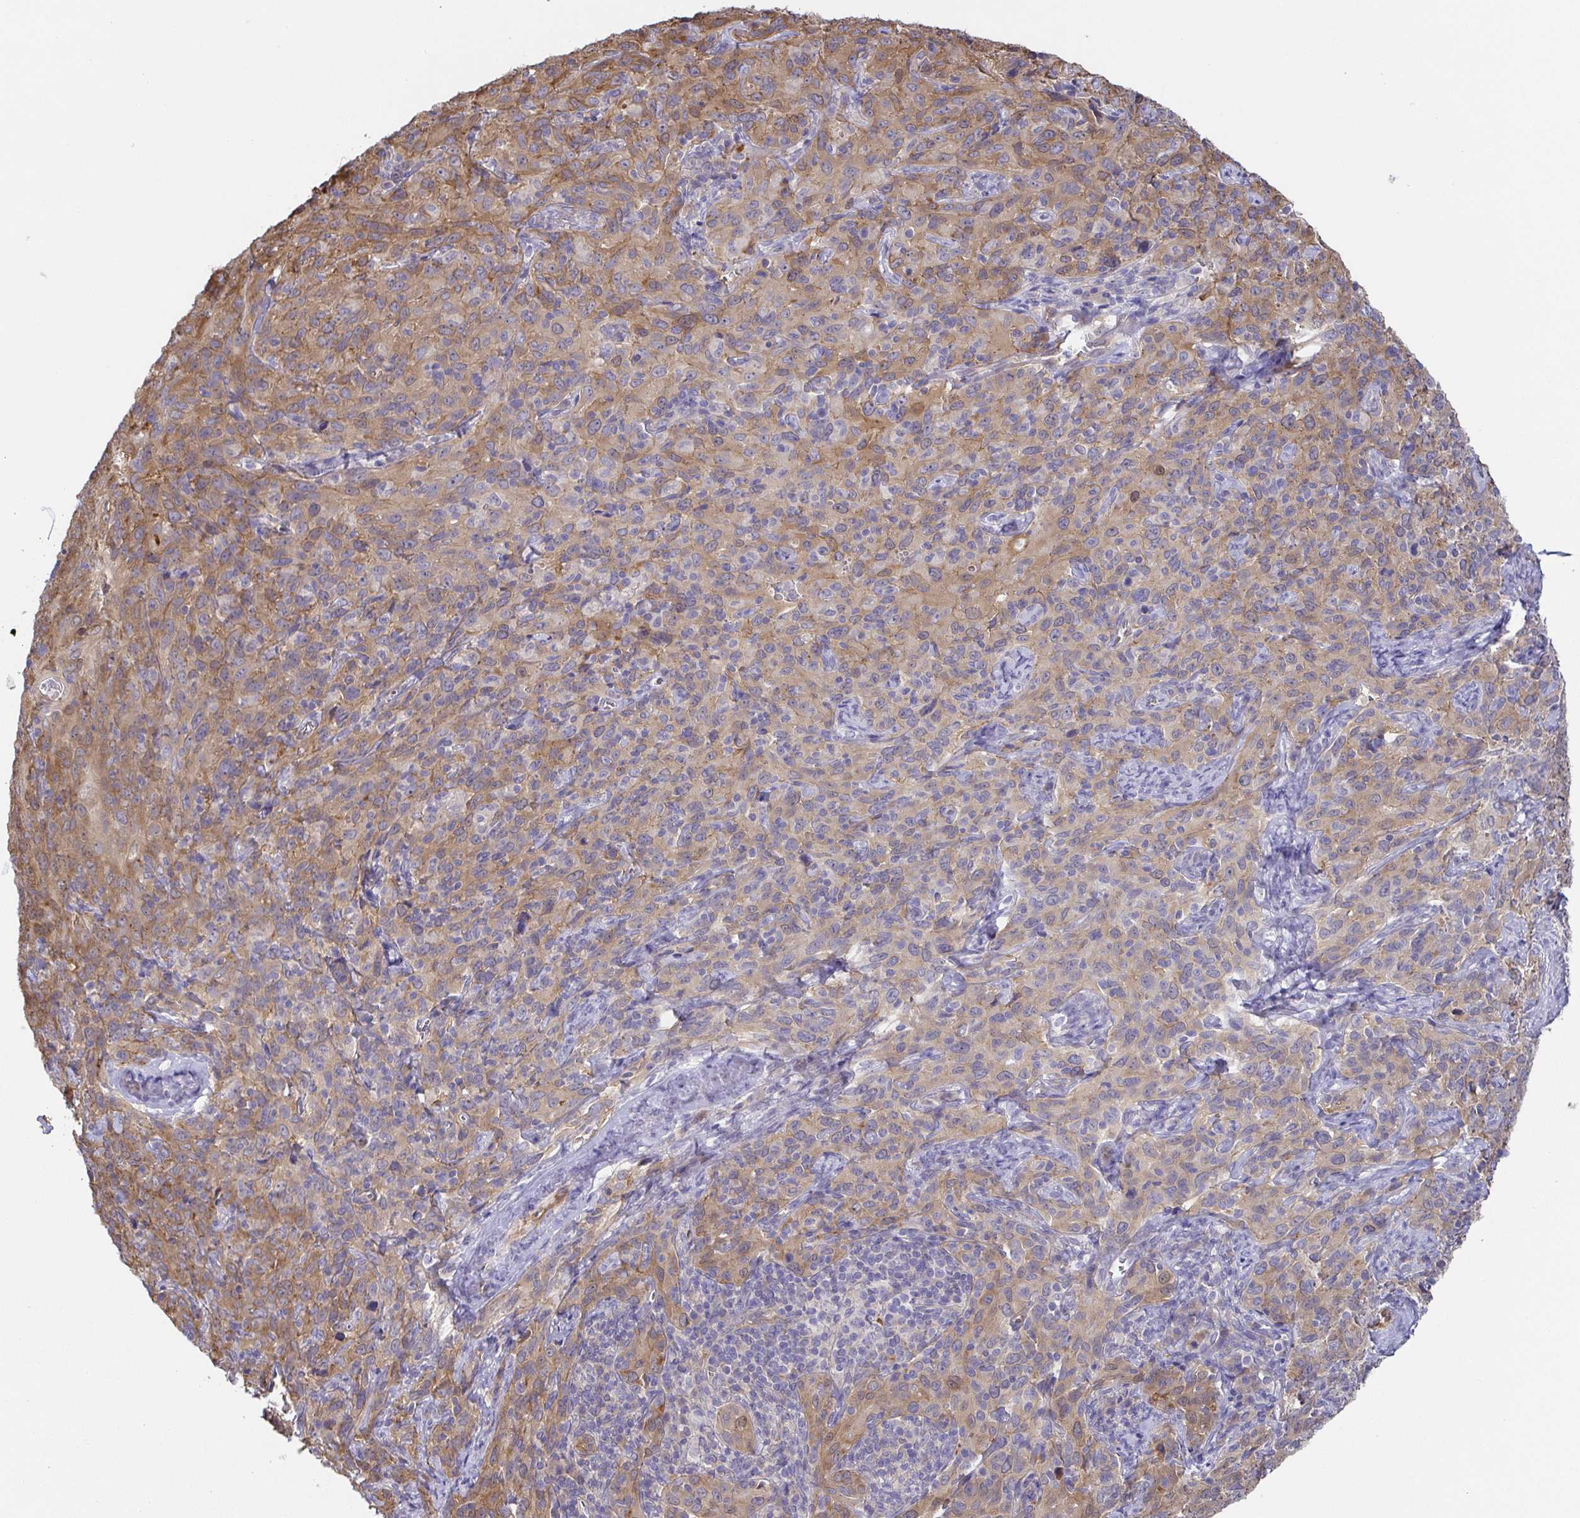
{"staining": {"intensity": "weak", "quantity": ">75%", "location": "cytoplasmic/membranous"}, "tissue": "cervical cancer", "cell_type": "Tumor cells", "image_type": "cancer", "snomed": [{"axis": "morphology", "description": "Squamous cell carcinoma, NOS"}, {"axis": "topography", "description": "Cervix"}], "caption": "An image of cervical cancer stained for a protein reveals weak cytoplasmic/membranous brown staining in tumor cells.", "gene": "EIF3D", "patient": {"sex": "female", "age": 51}}